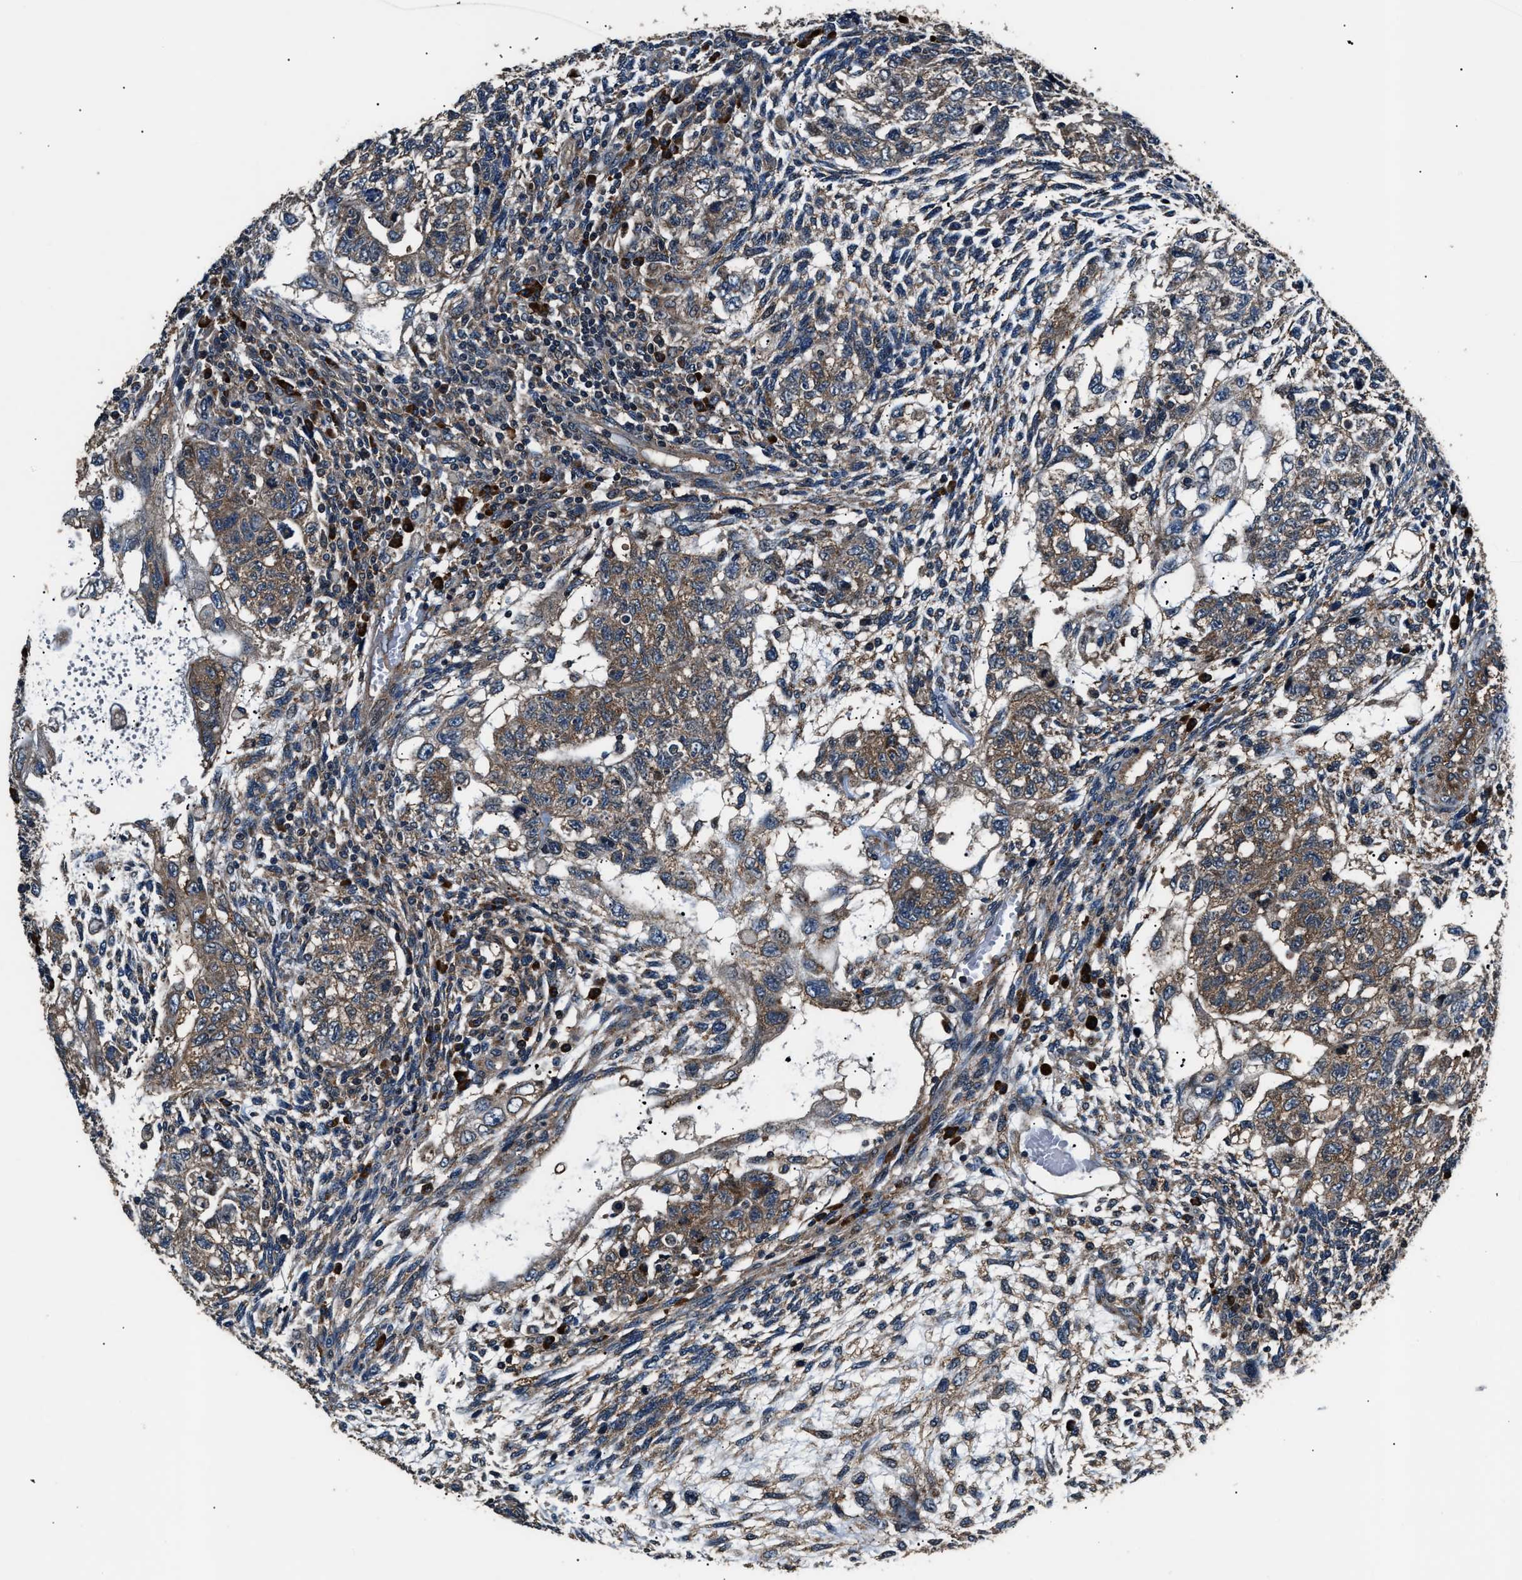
{"staining": {"intensity": "moderate", "quantity": ">75%", "location": "cytoplasmic/membranous"}, "tissue": "testis cancer", "cell_type": "Tumor cells", "image_type": "cancer", "snomed": [{"axis": "morphology", "description": "Normal tissue, NOS"}, {"axis": "morphology", "description": "Carcinoma, Embryonal, NOS"}, {"axis": "topography", "description": "Testis"}], "caption": "DAB (3,3'-diaminobenzidine) immunohistochemical staining of embryonal carcinoma (testis) displays moderate cytoplasmic/membranous protein expression in approximately >75% of tumor cells.", "gene": "IMPDH2", "patient": {"sex": "male", "age": 36}}